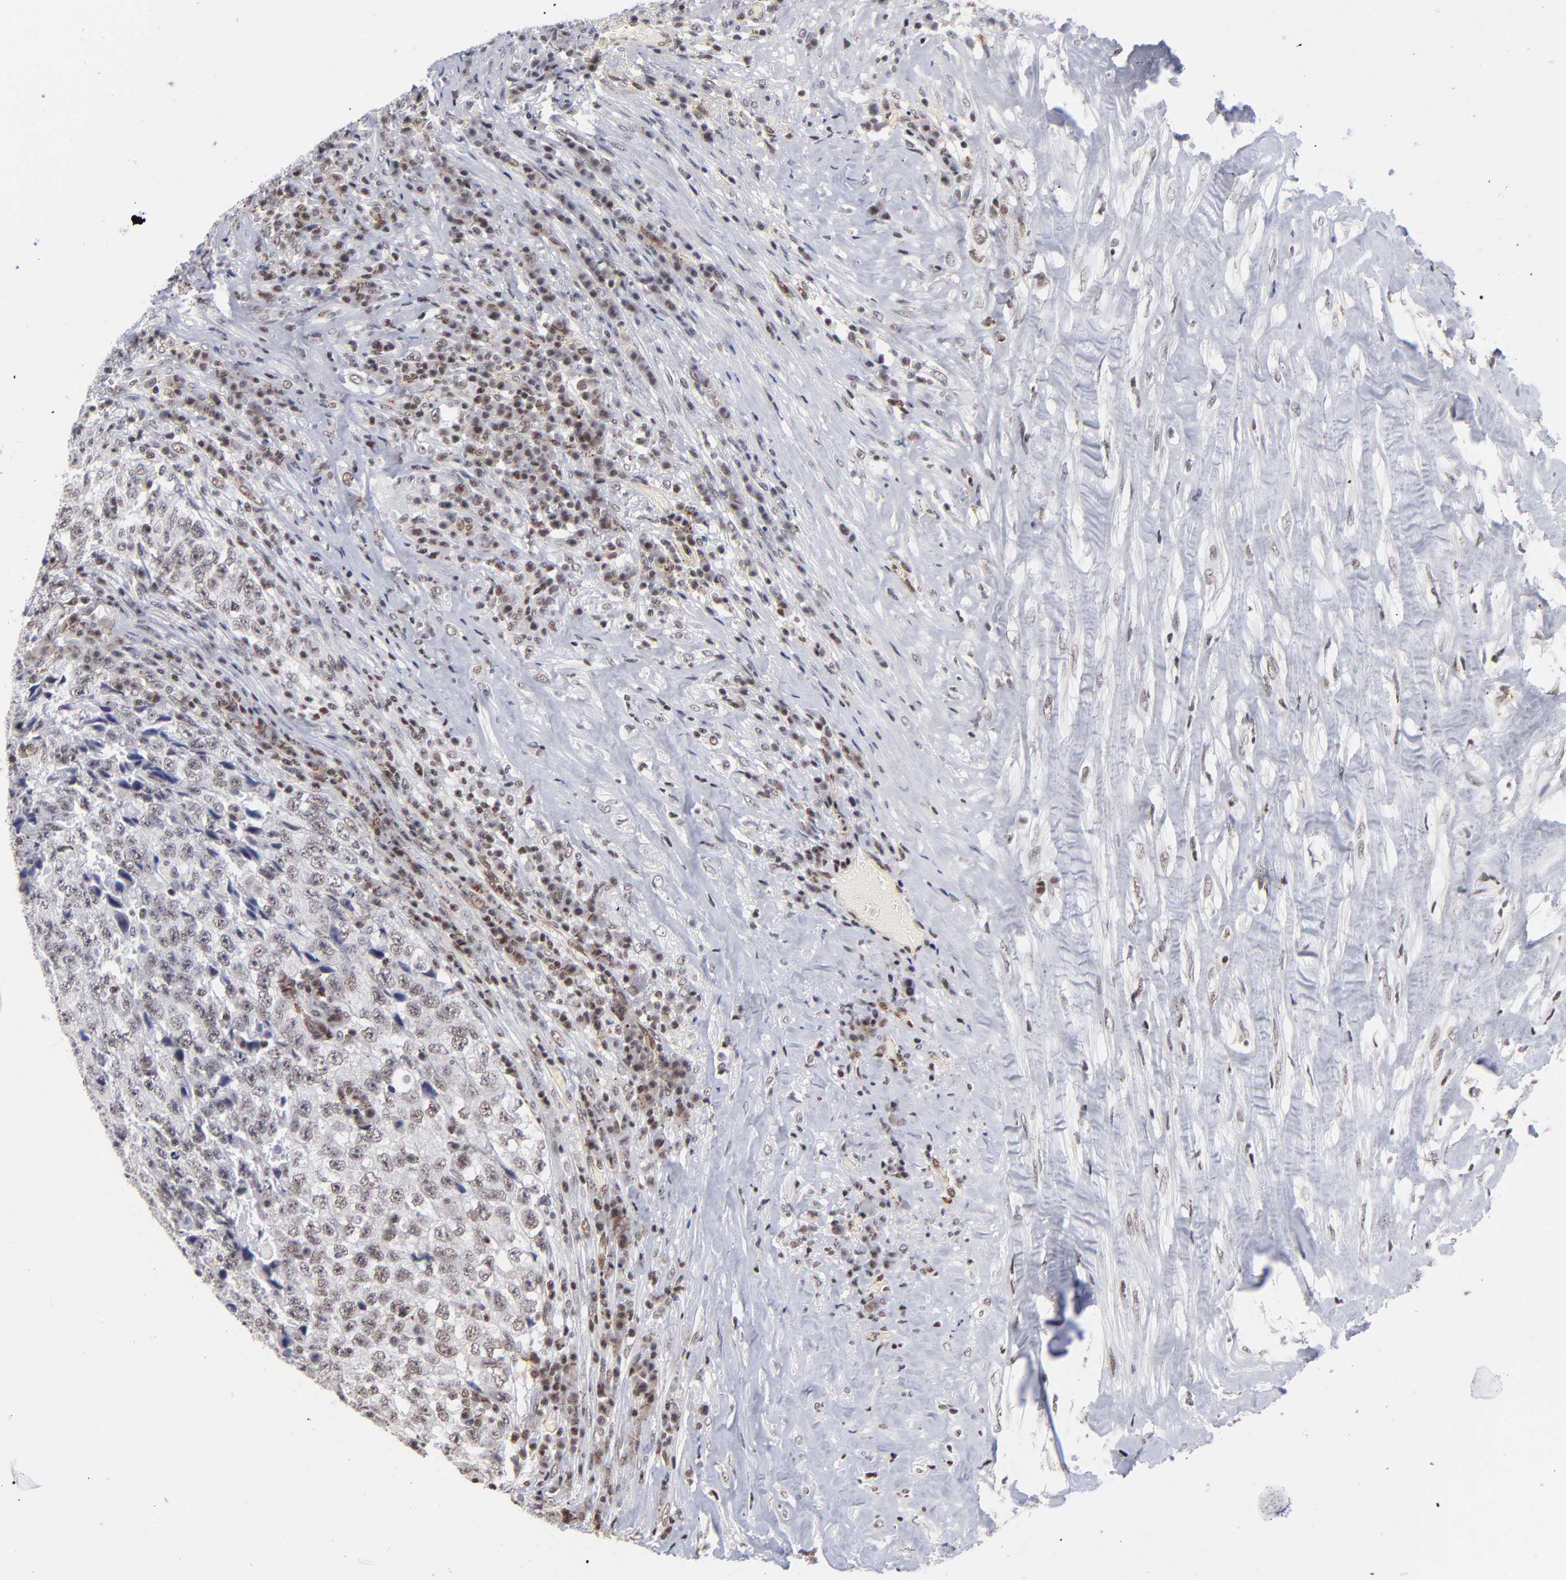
{"staining": {"intensity": "negative", "quantity": "none", "location": "none"}, "tissue": "testis cancer", "cell_type": "Tumor cells", "image_type": "cancer", "snomed": [{"axis": "morphology", "description": "Necrosis, NOS"}, {"axis": "morphology", "description": "Carcinoma, Embryonal, NOS"}, {"axis": "topography", "description": "Testis"}], "caption": "Immunohistochemistry micrograph of neoplastic tissue: human embryonal carcinoma (testis) stained with DAB displays no significant protein positivity in tumor cells. (Brightfield microscopy of DAB immunohistochemistry at high magnification).", "gene": "GABPA", "patient": {"sex": "male", "age": 19}}